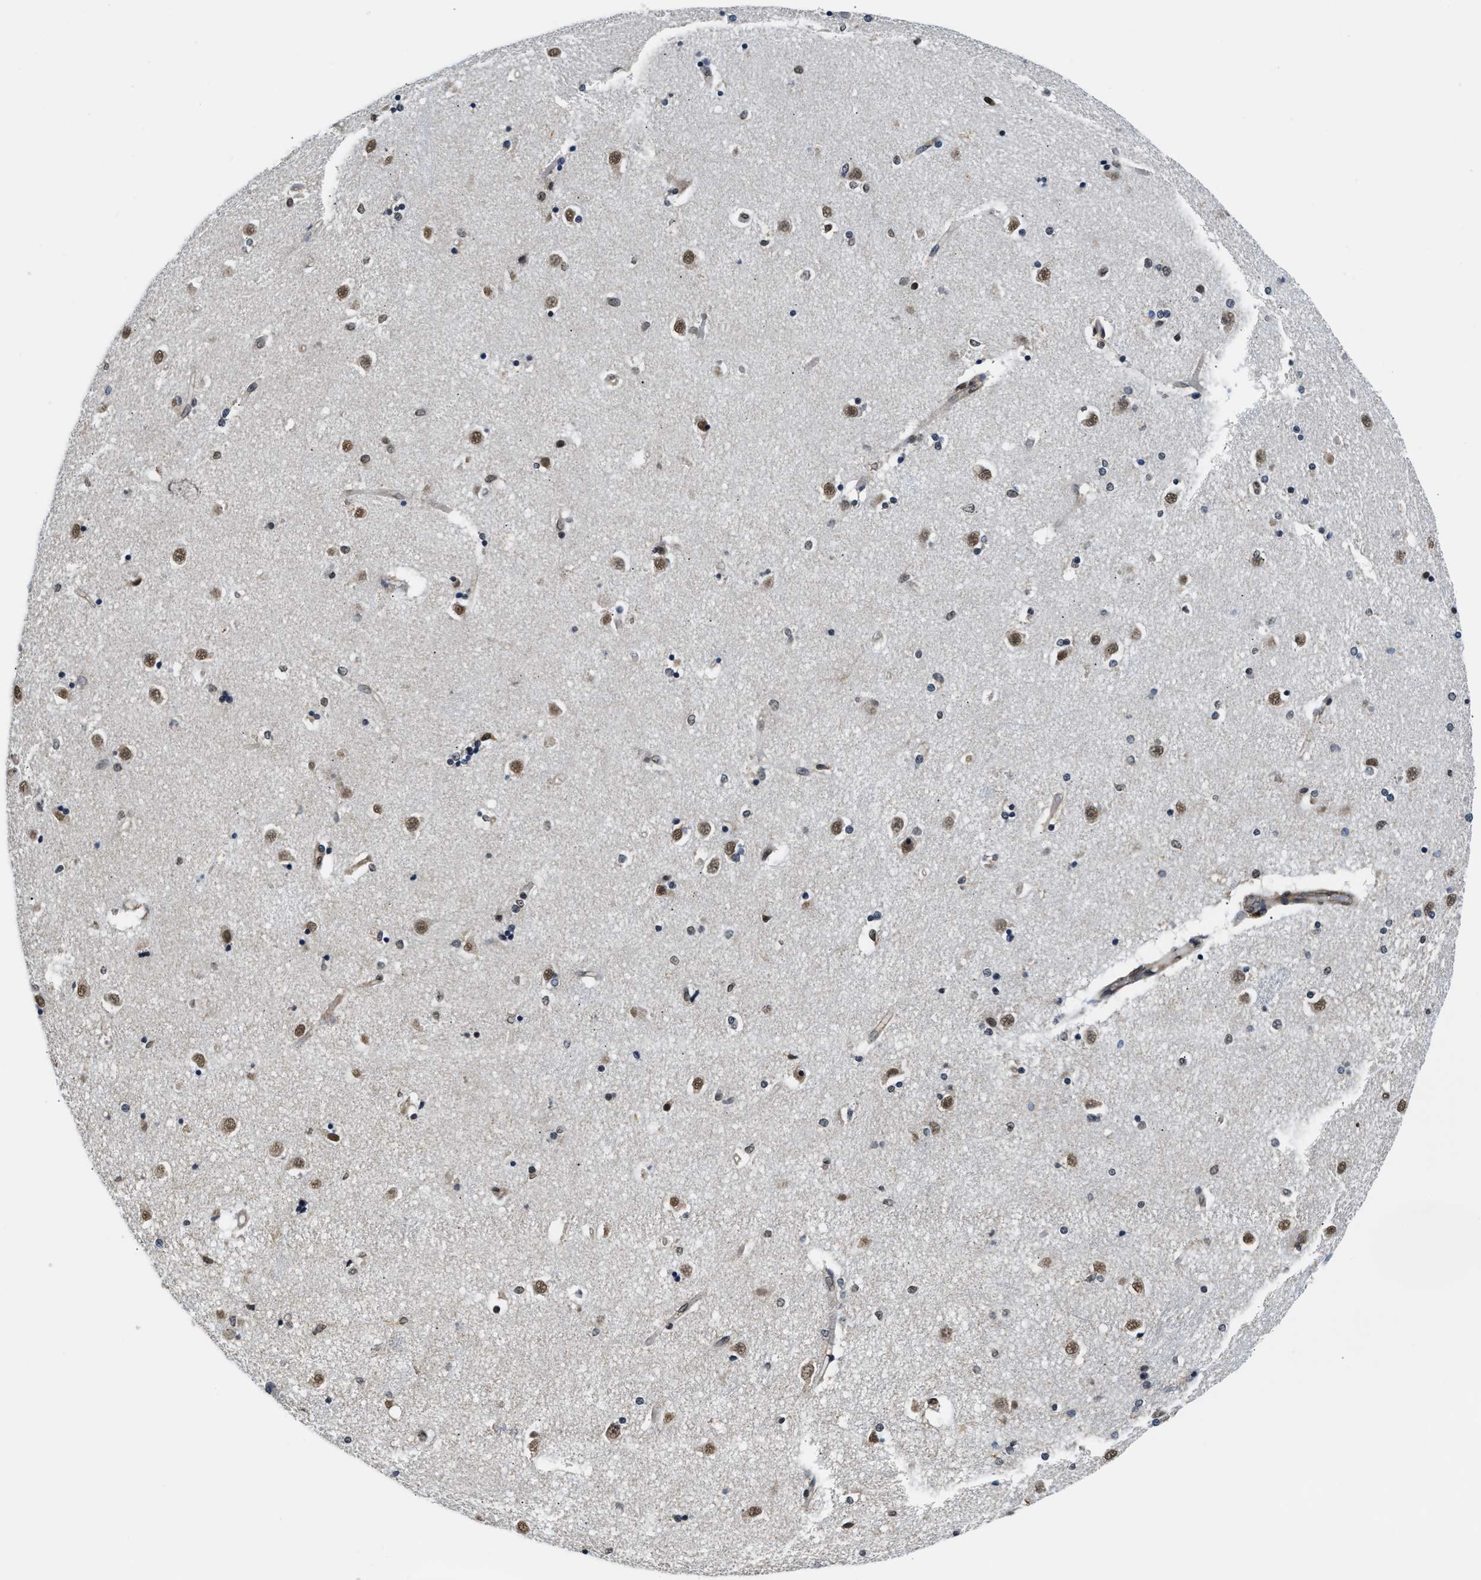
{"staining": {"intensity": "strong", "quantity": "25%-75%", "location": "nuclear"}, "tissue": "caudate", "cell_type": "Glial cells", "image_type": "normal", "snomed": [{"axis": "morphology", "description": "Normal tissue, NOS"}, {"axis": "topography", "description": "Lateral ventricle wall"}], "caption": "Immunohistochemical staining of benign human caudate demonstrates 25%-75% levels of strong nuclear protein staining in approximately 25%-75% of glial cells.", "gene": "STK10", "patient": {"sex": "female", "age": 54}}